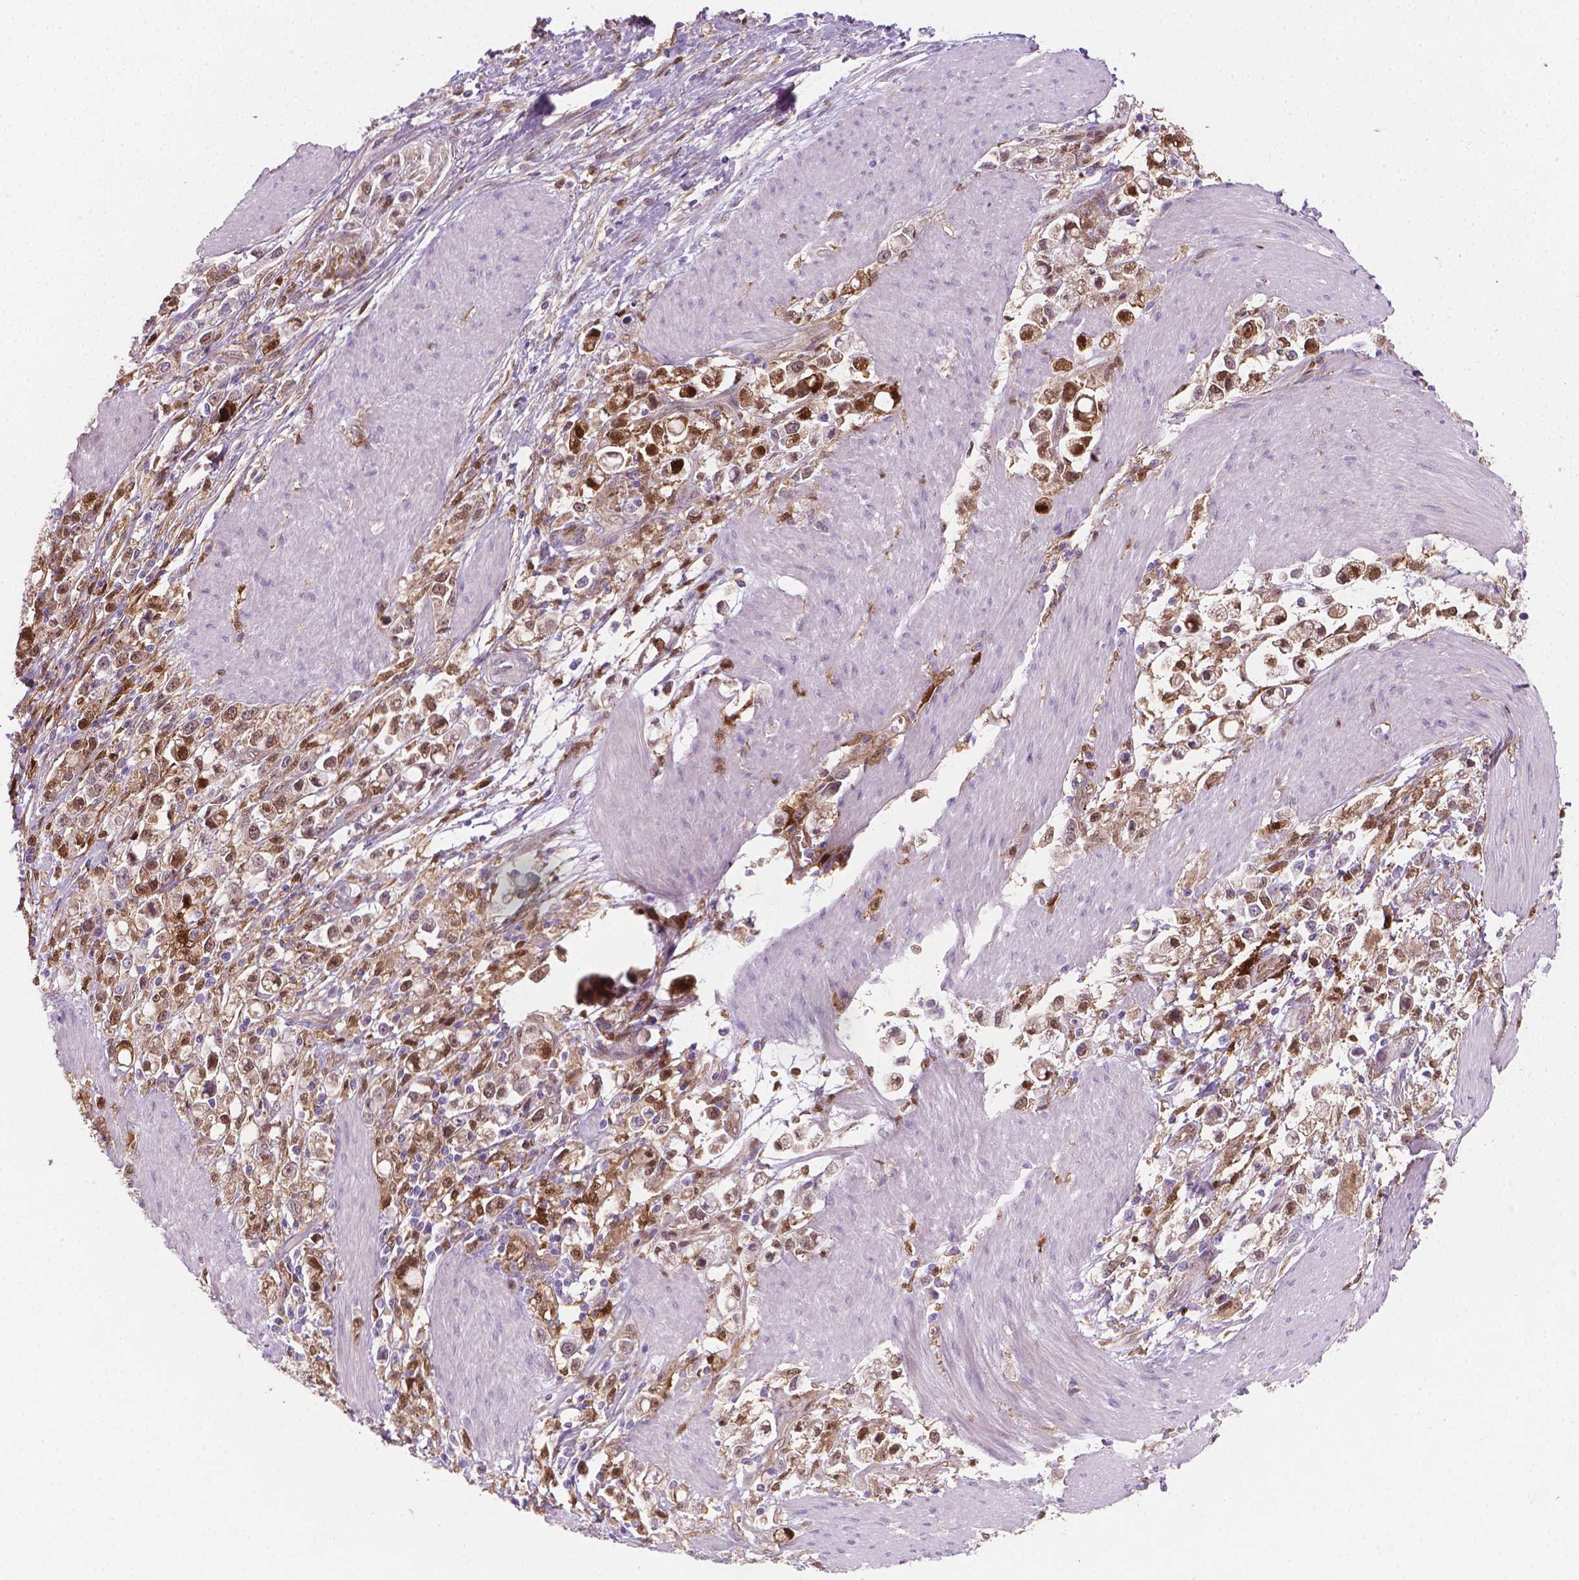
{"staining": {"intensity": "moderate", "quantity": "25%-75%", "location": "cytoplasmic/membranous,nuclear"}, "tissue": "stomach cancer", "cell_type": "Tumor cells", "image_type": "cancer", "snomed": [{"axis": "morphology", "description": "Adenocarcinoma, NOS"}, {"axis": "topography", "description": "Stomach"}], "caption": "IHC histopathology image of stomach cancer (adenocarcinoma) stained for a protein (brown), which demonstrates medium levels of moderate cytoplasmic/membranous and nuclear positivity in about 25%-75% of tumor cells.", "gene": "TNFAIP2", "patient": {"sex": "male", "age": 63}}